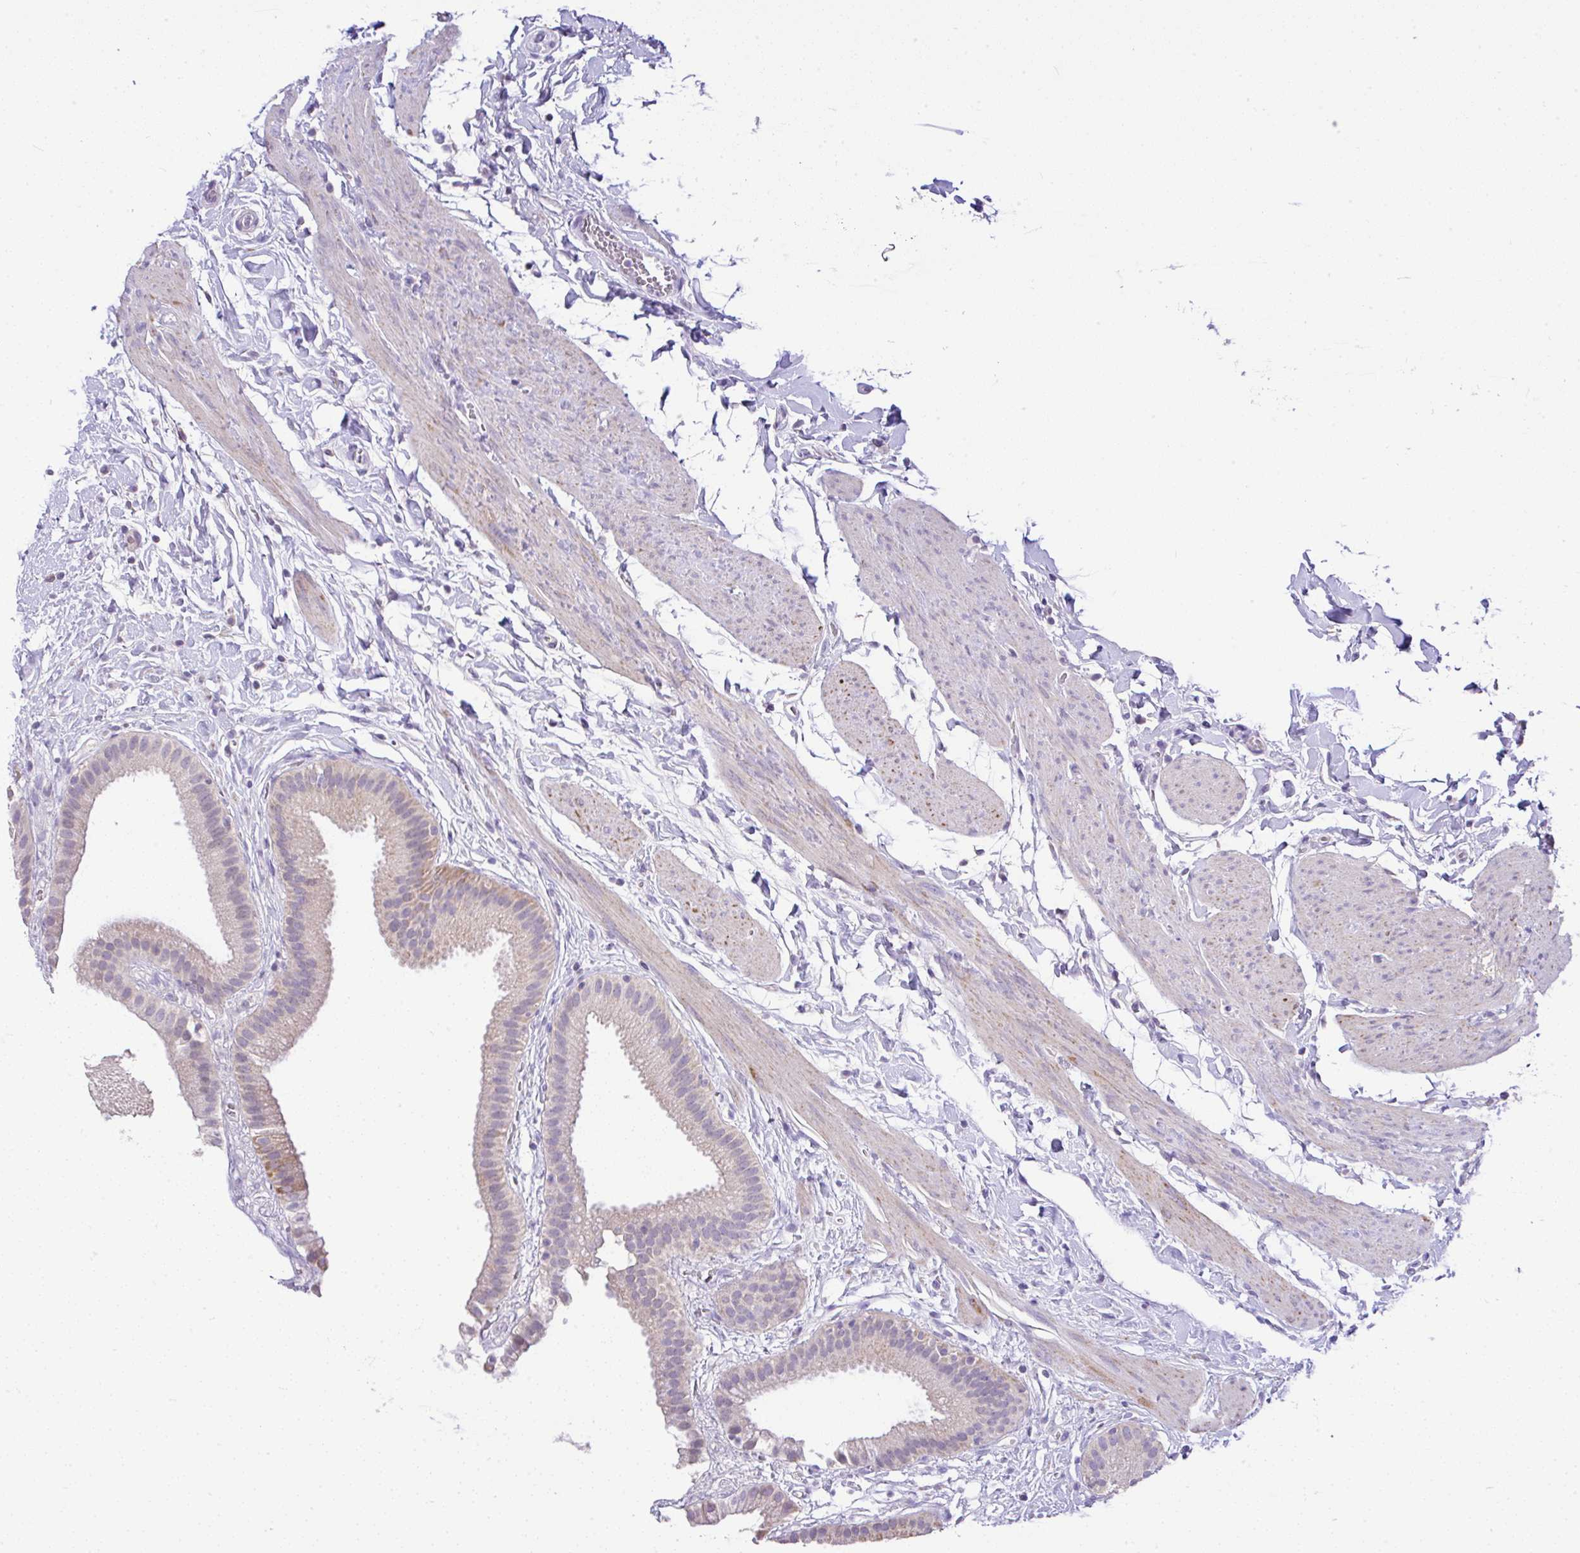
{"staining": {"intensity": "weak", "quantity": "<25%", "location": "cytoplasmic/membranous"}, "tissue": "gallbladder", "cell_type": "Glandular cells", "image_type": "normal", "snomed": [{"axis": "morphology", "description": "Normal tissue, NOS"}, {"axis": "topography", "description": "Gallbladder"}], "caption": "An IHC image of benign gallbladder is shown. There is no staining in glandular cells of gallbladder.", "gene": "CTU1", "patient": {"sex": "female", "age": 63}}